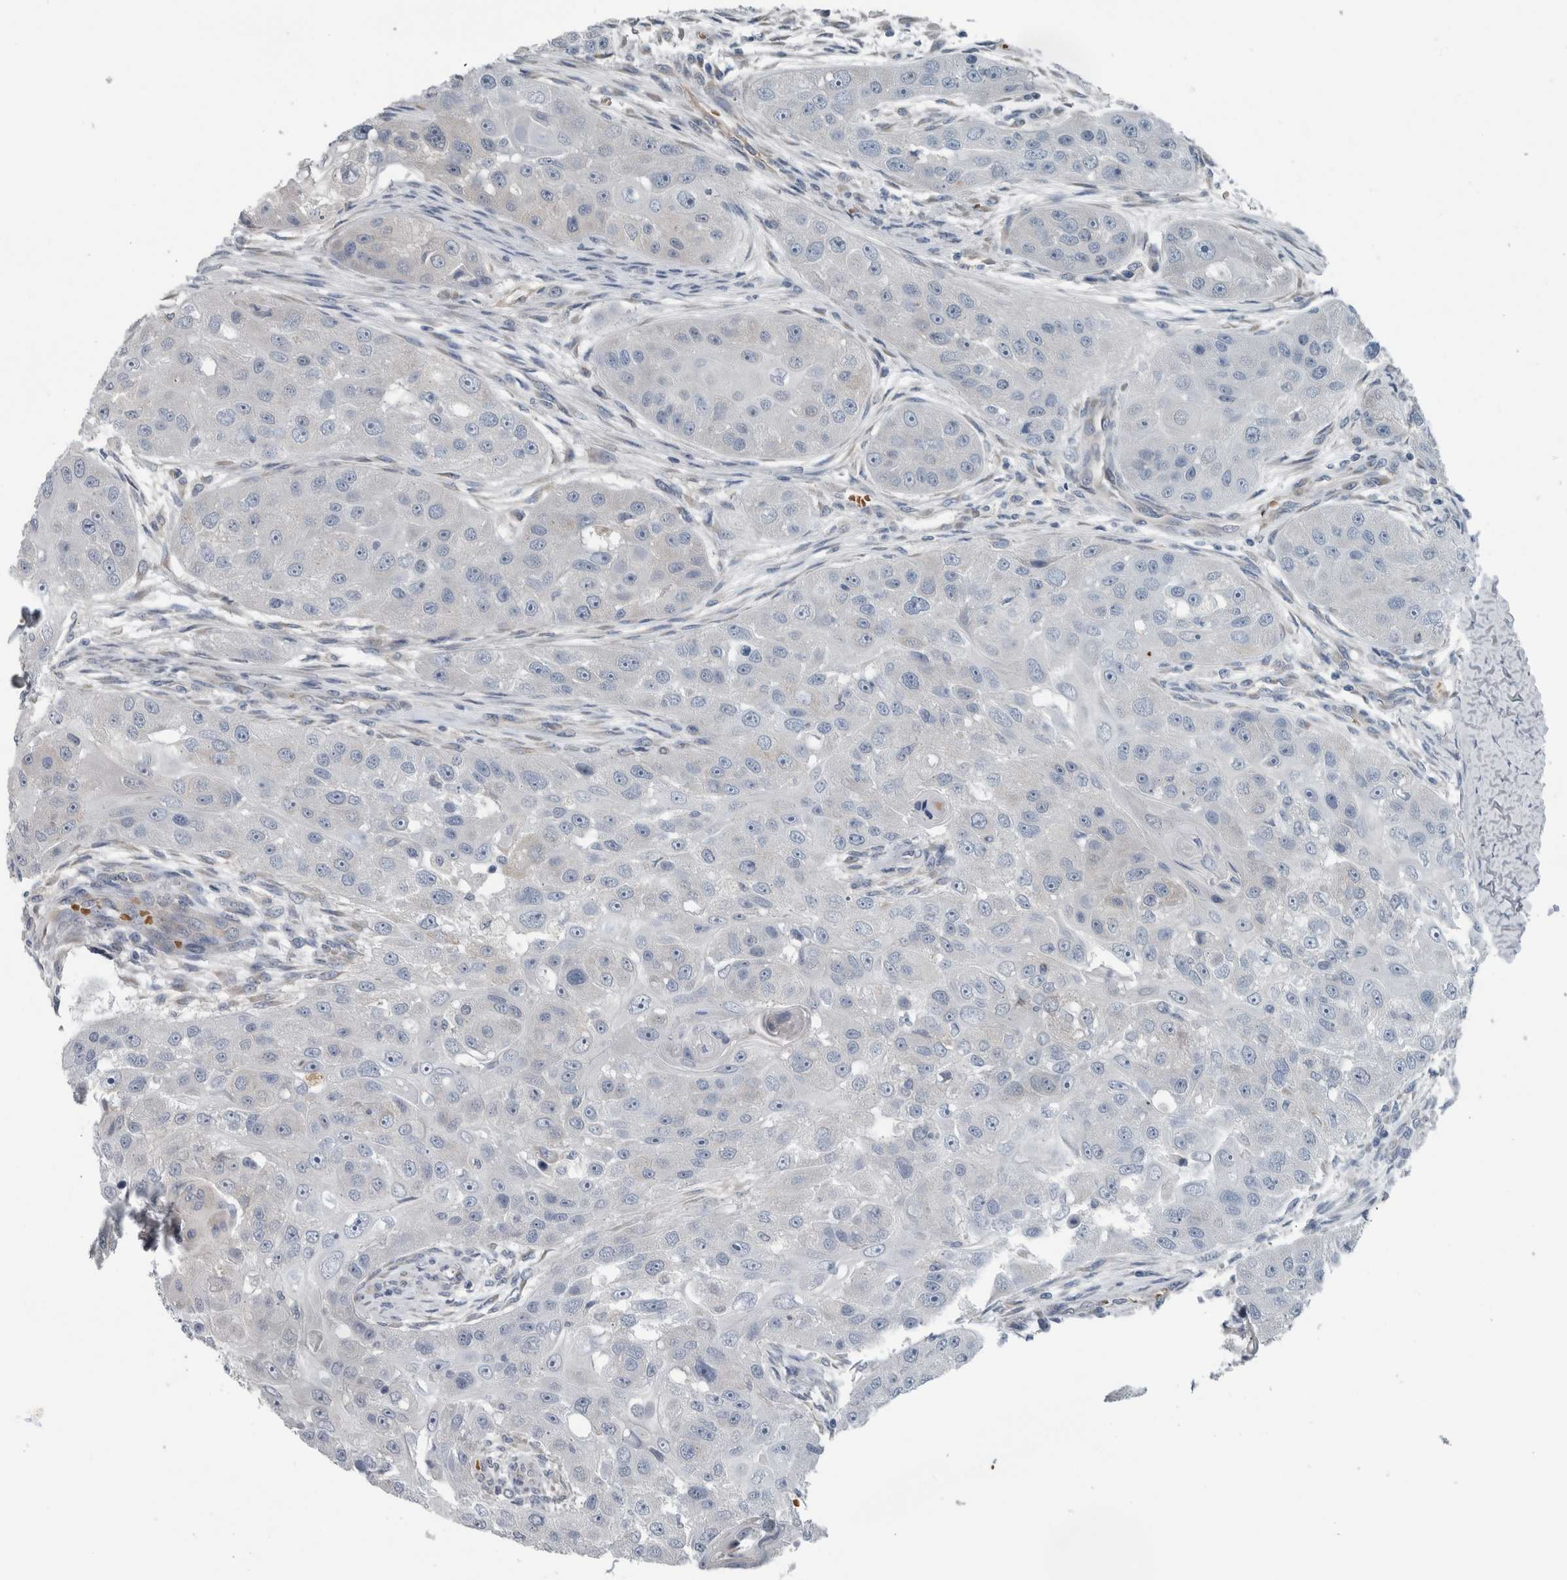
{"staining": {"intensity": "negative", "quantity": "none", "location": "none"}, "tissue": "head and neck cancer", "cell_type": "Tumor cells", "image_type": "cancer", "snomed": [{"axis": "morphology", "description": "Normal tissue, NOS"}, {"axis": "morphology", "description": "Squamous cell carcinoma, NOS"}, {"axis": "topography", "description": "Skeletal muscle"}, {"axis": "topography", "description": "Head-Neck"}], "caption": "A histopathology image of head and neck squamous cell carcinoma stained for a protein demonstrates no brown staining in tumor cells. (DAB immunohistochemistry (IHC) visualized using brightfield microscopy, high magnification).", "gene": "SH3GL2", "patient": {"sex": "male", "age": 51}}